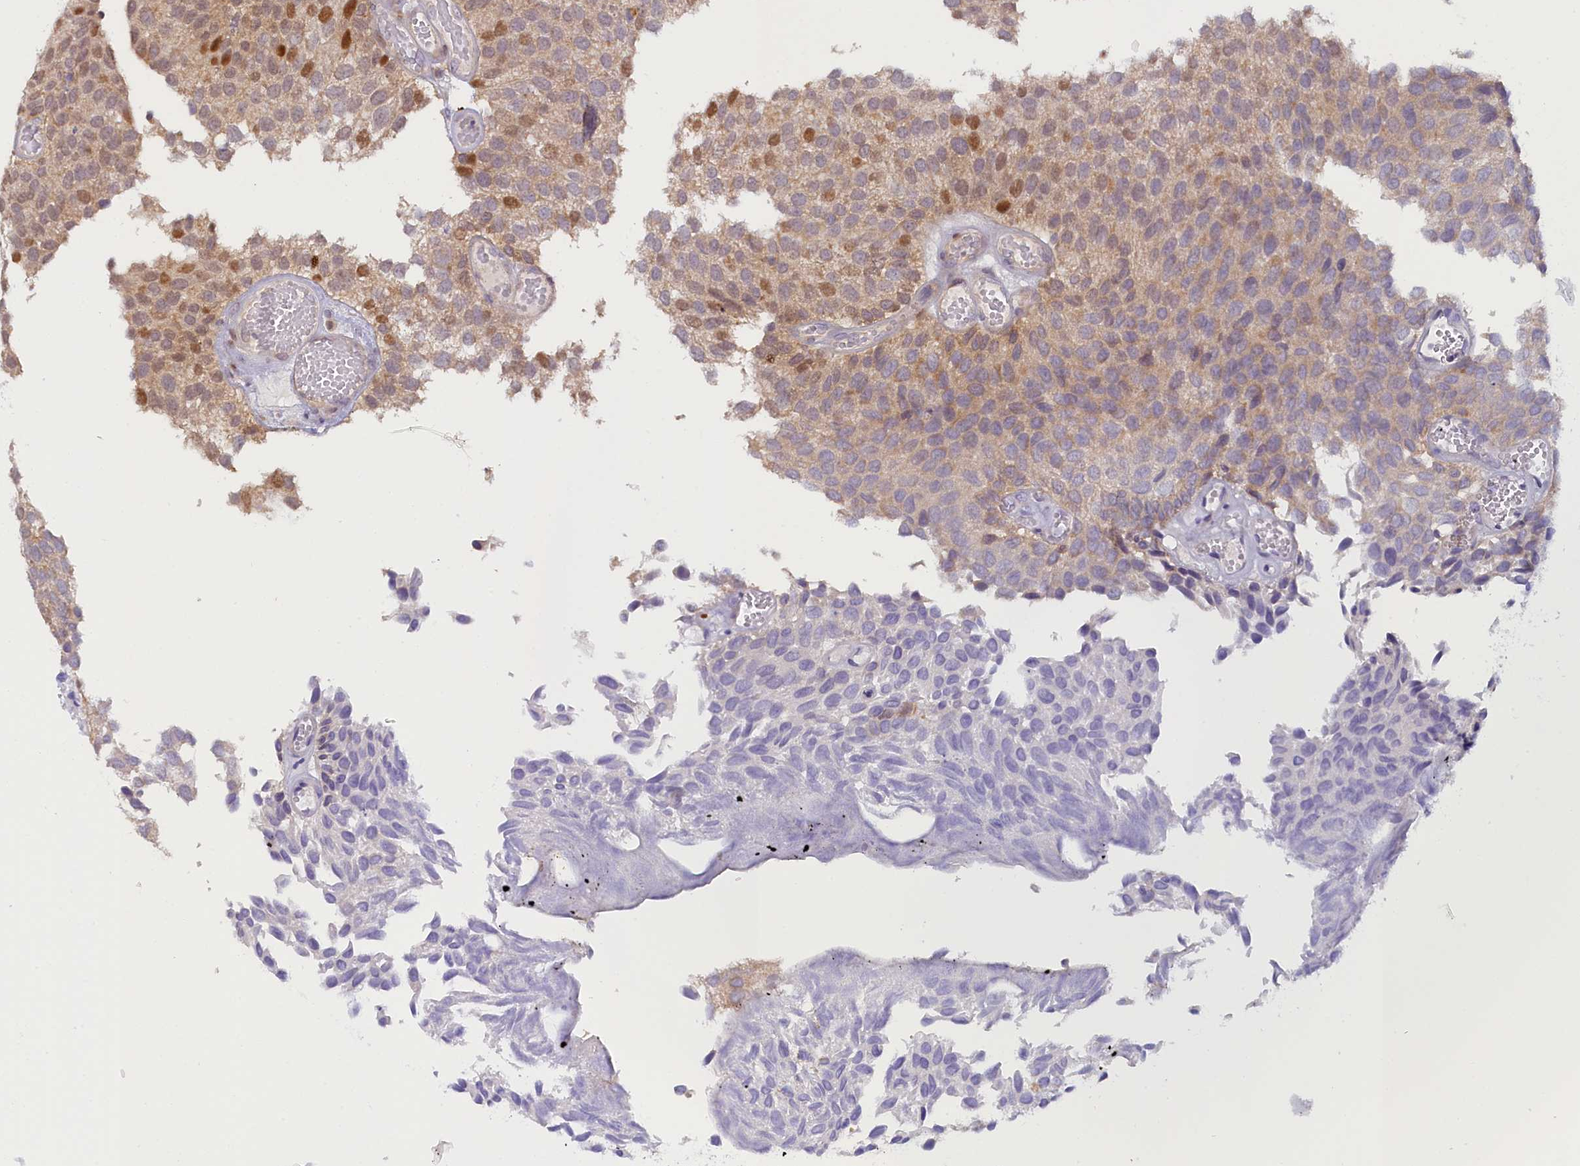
{"staining": {"intensity": "strong", "quantity": "25%-75%", "location": "cytoplasmic/membranous,nuclear"}, "tissue": "urothelial cancer", "cell_type": "Tumor cells", "image_type": "cancer", "snomed": [{"axis": "morphology", "description": "Urothelial carcinoma, Low grade"}, {"axis": "topography", "description": "Urinary bladder"}], "caption": "Human low-grade urothelial carcinoma stained with a brown dye exhibits strong cytoplasmic/membranous and nuclear positive staining in approximately 25%-75% of tumor cells.", "gene": "CCL23", "patient": {"sex": "male", "age": 89}}